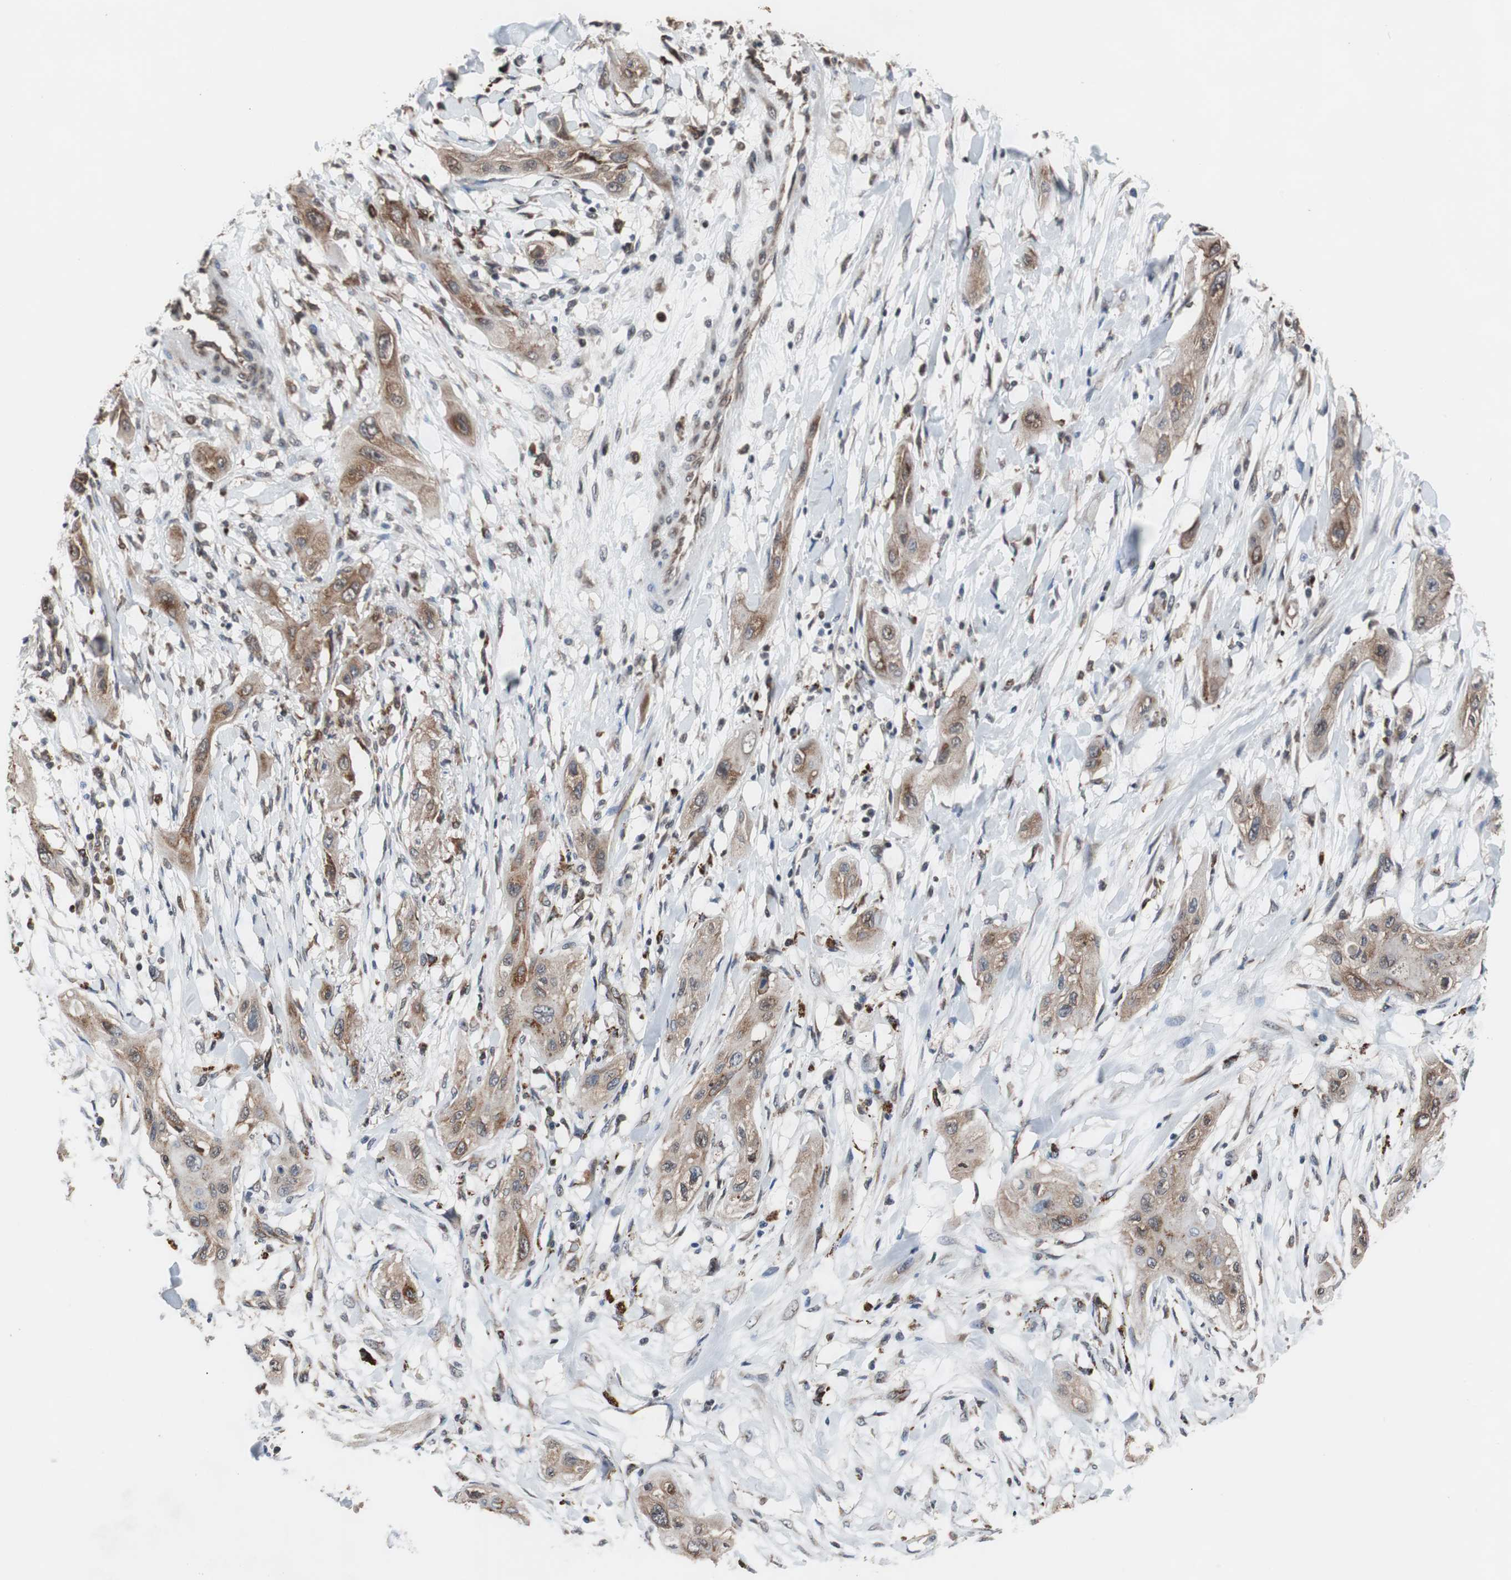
{"staining": {"intensity": "moderate", "quantity": ">75%", "location": "cytoplasmic/membranous"}, "tissue": "lung cancer", "cell_type": "Tumor cells", "image_type": "cancer", "snomed": [{"axis": "morphology", "description": "Squamous cell carcinoma, NOS"}, {"axis": "topography", "description": "Lung"}], "caption": "An immunohistochemistry (IHC) image of tumor tissue is shown. Protein staining in brown labels moderate cytoplasmic/membranous positivity in lung squamous cell carcinoma within tumor cells.", "gene": "USP10", "patient": {"sex": "female", "age": 47}}